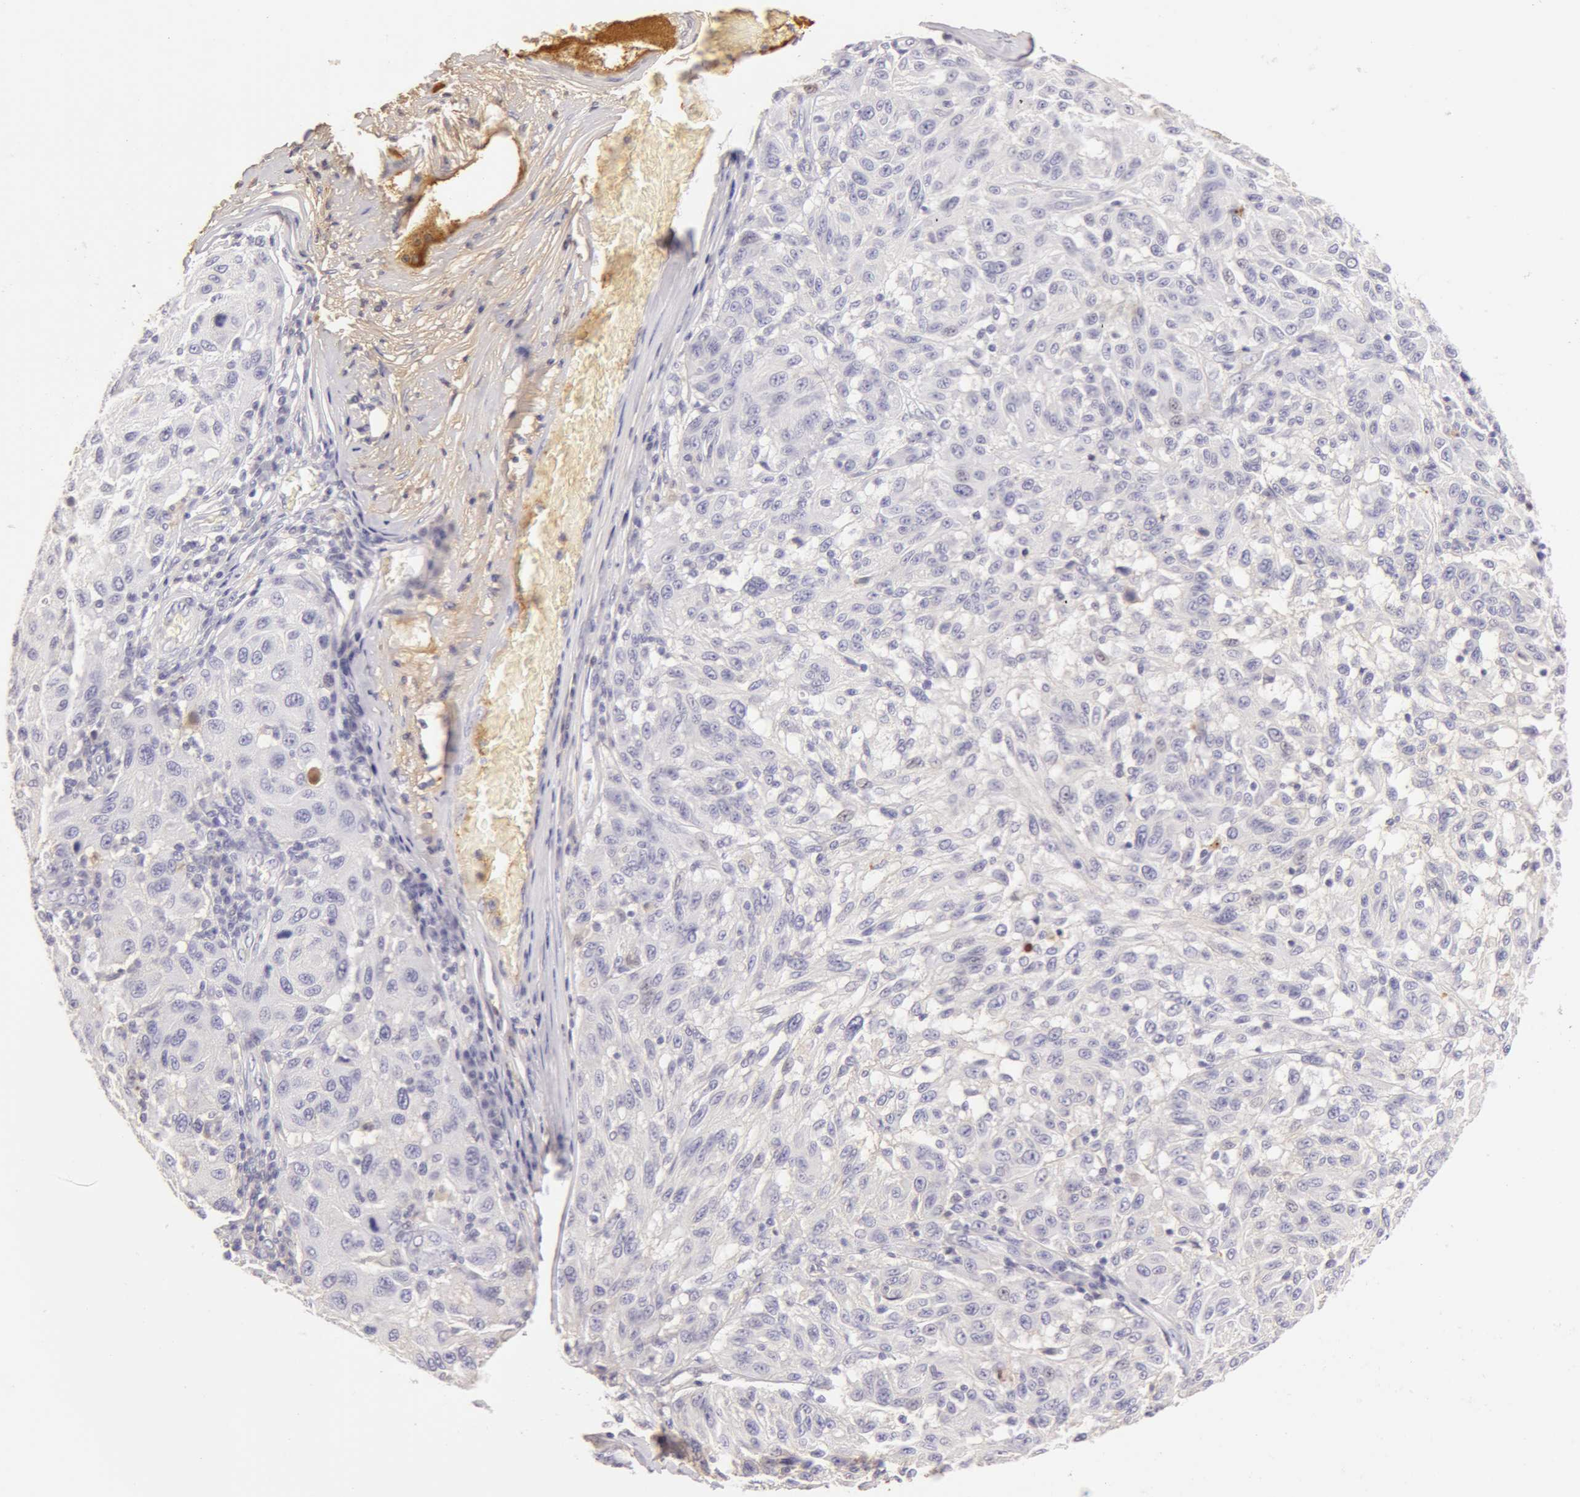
{"staining": {"intensity": "negative", "quantity": "none", "location": "none"}, "tissue": "melanoma", "cell_type": "Tumor cells", "image_type": "cancer", "snomed": [{"axis": "morphology", "description": "Malignant melanoma, NOS"}, {"axis": "topography", "description": "Skin"}], "caption": "Immunohistochemistry (IHC) micrograph of melanoma stained for a protein (brown), which reveals no staining in tumor cells.", "gene": "AHSG", "patient": {"sex": "female", "age": 77}}